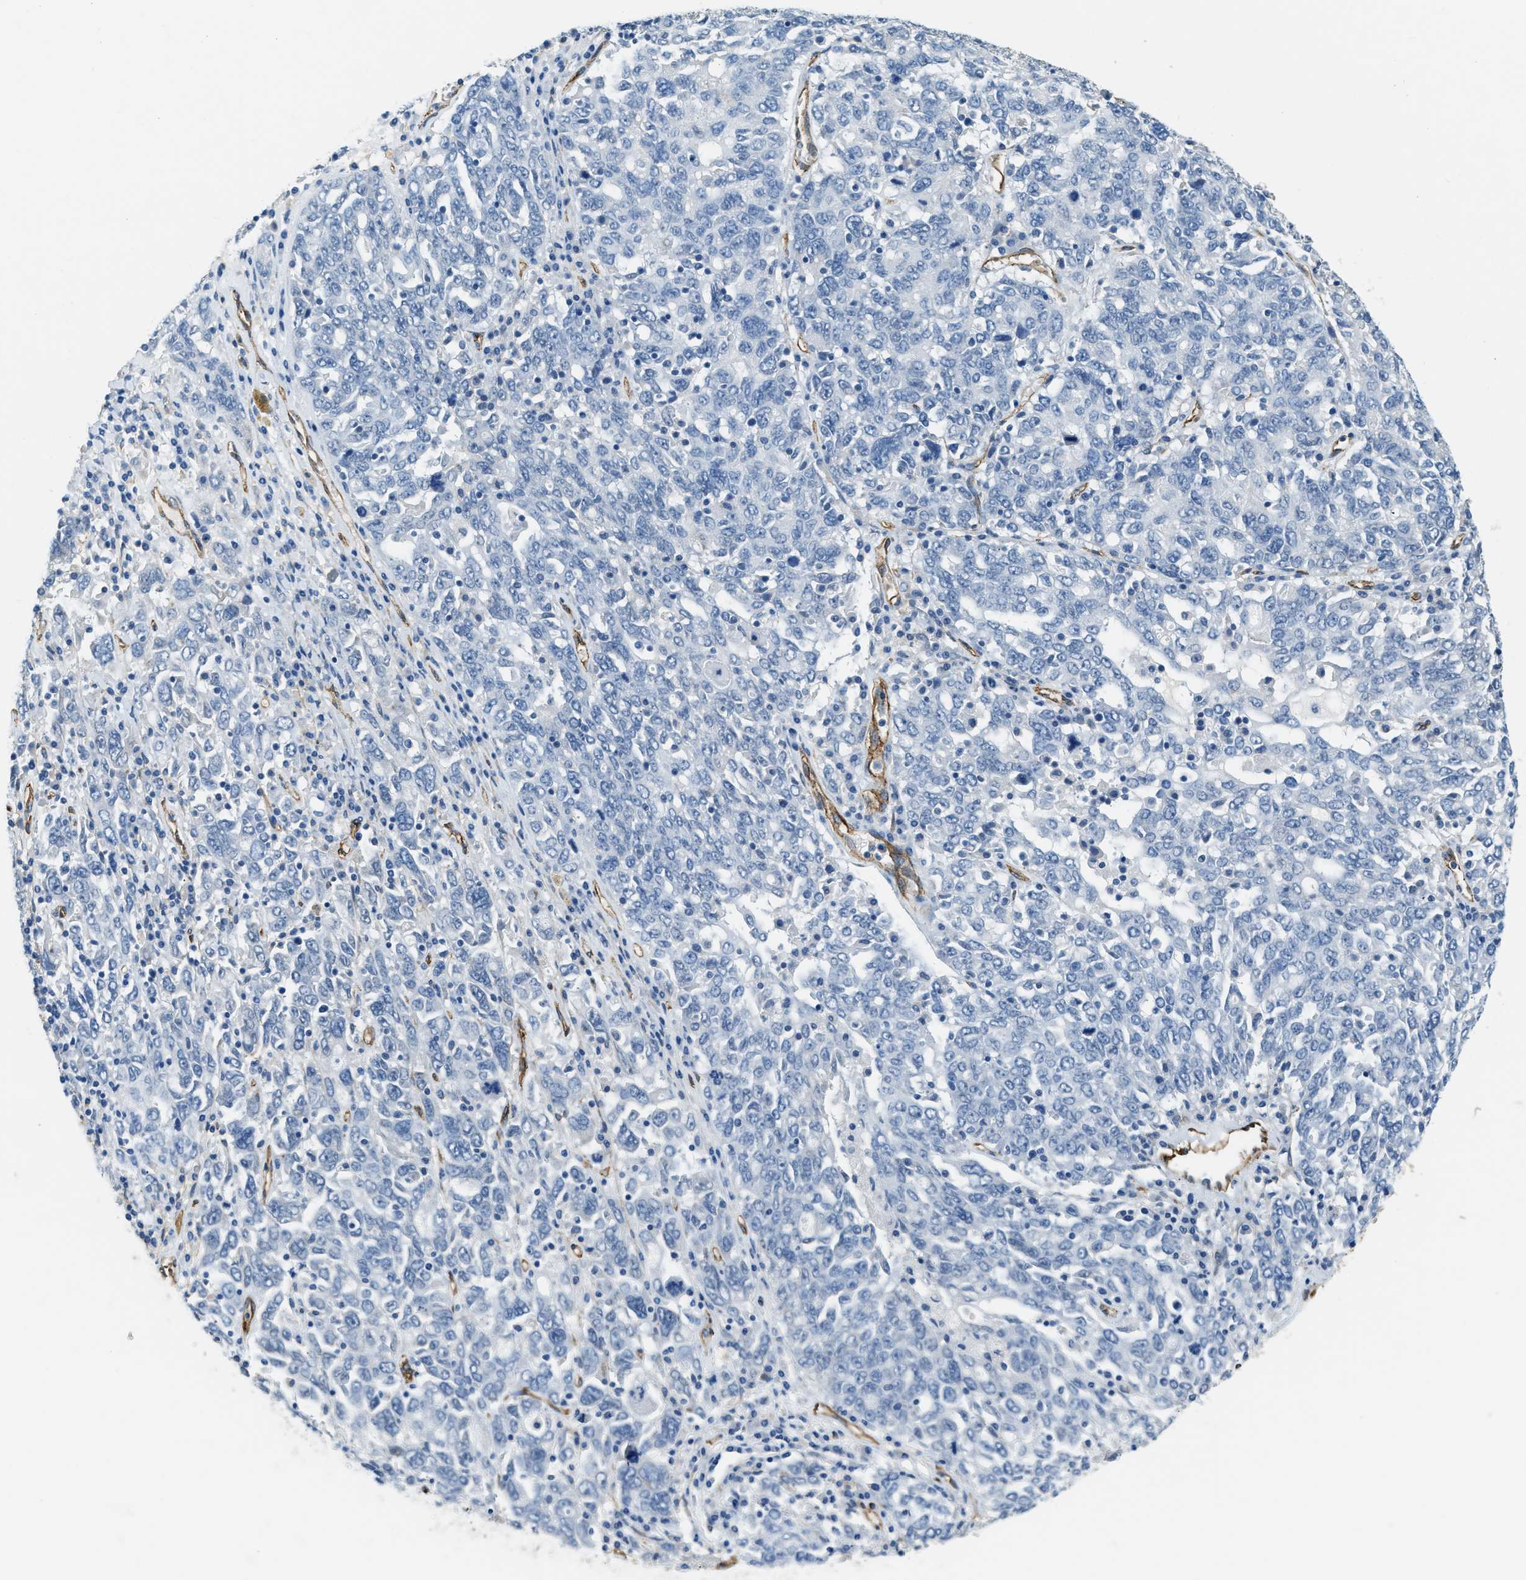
{"staining": {"intensity": "negative", "quantity": "none", "location": "none"}, "tissue": "ovarian cancer", "cell_type": "Tumor cells", "image_type": "cancer", "snomed": [{"axis": "morphology", "description": "Carcinoma, endometroid"}, {"axis": "topography", "description": "Ovary"}], "caption": "High magnification brightfield microscopy of ovarian cancer stained with DAB (3,3'-diaminobenzidine) (brown) and counterstained with hematoxylin (blue): tumor cells show no significant positivity. (Stains: DAB (3,3'-diaminobenzidine) immunohistochemistry (IHC) with hematoxylin counter stain, Microscopy: brightfield microscopy at high magnification).", "gene": "TMEM43", "patient": {"sex": "female", "age": 62}}